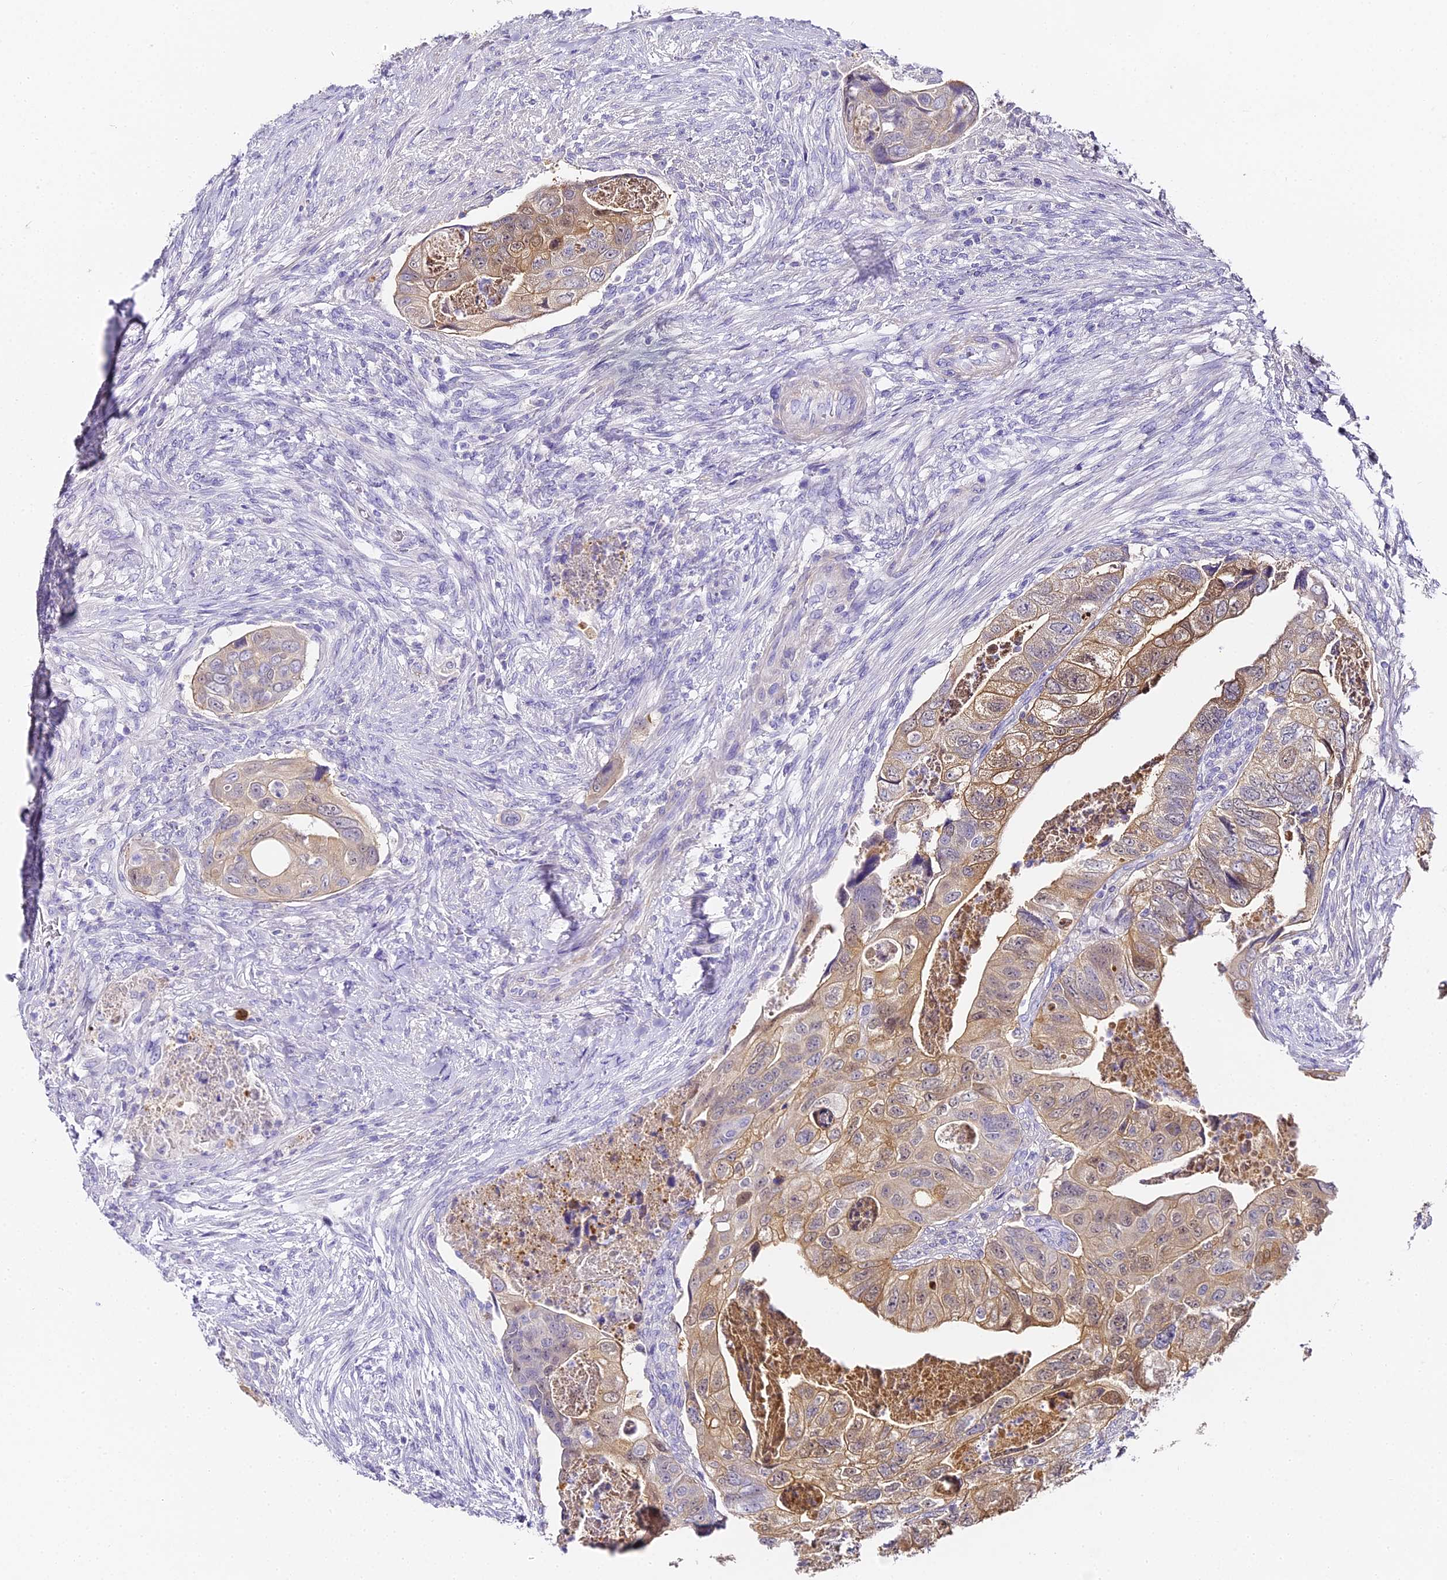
{"staining": {"intensity": "moderate", "quantity": ">75%", "location": "cytoplasmic/membranous,nuclear"}, "tissue": "colorectal cancer", "cell_type": "Tumor cells", "image_type": "cancer", "snomed": [{"axis": "morphology", "description": "Adenocarcinoma, NOS"}, {"axis": "topography", "description": "Rectum"}], "caption": "Moderate cytoplasmic/membranous and nuclear protein expression is seen in approximately >75% of tumor cells in colorectal adenocarcinoma. (brown staining indicates protein expression, while blue staining denotes nuclei).", "gene": "ABHD14A-ACY1", "patient": {"sex": "male", "age": 63}}